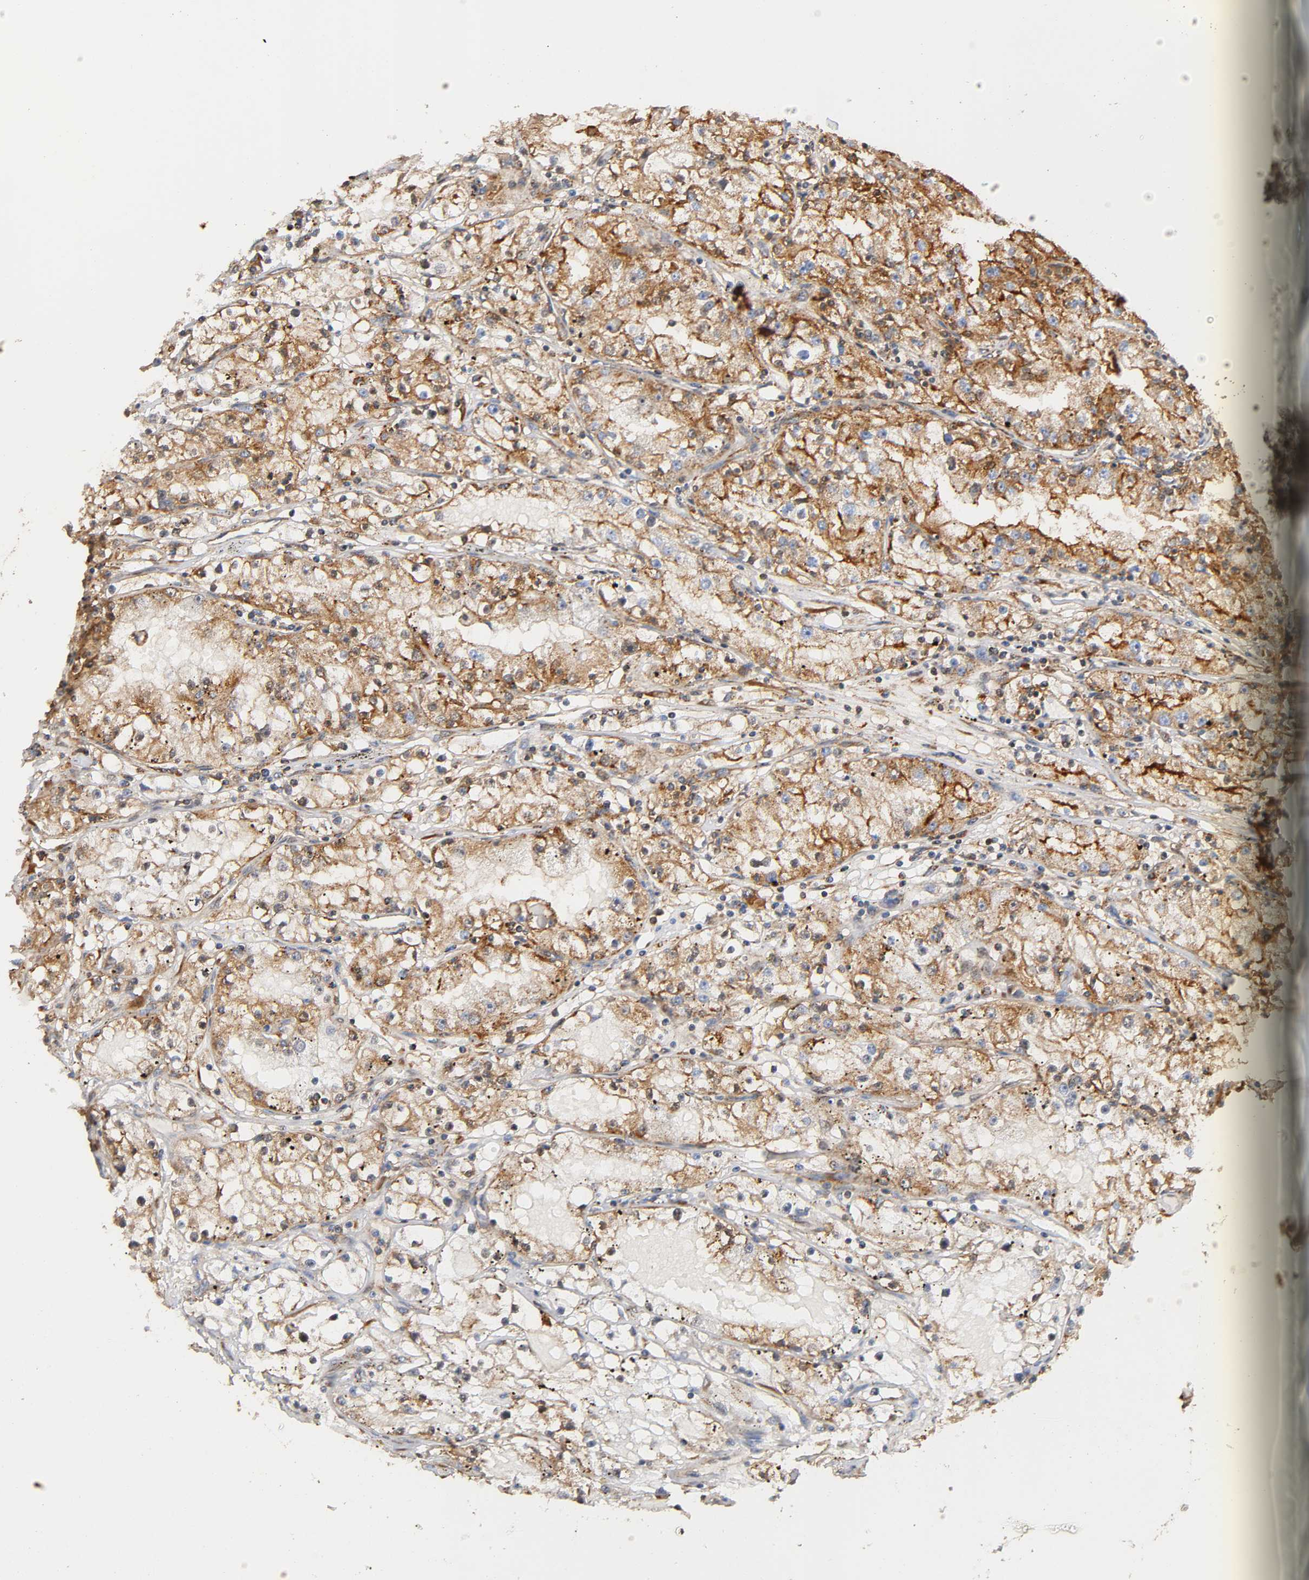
{"staining": {"intensity": "moderate", "quantity": ">75%", "location": "cytoplasmic/membranous"}, "tissue": "renal cancer", "cell_type": "Tumor cells", "image_type": "cancer", "snomed": [{"axis": "morphology", "description": "Adenocarcinoma, NOS"}, {"axis": "topography", "description": "Kidney"}], "caption": "A brown stain shows moderate cytoplasmic/membranous expression of a protein in human renal cancer (adenocarcinoma) tumor cells.", "gene": "ANXA11", "patient": {"sex": "male", "age": 56}}